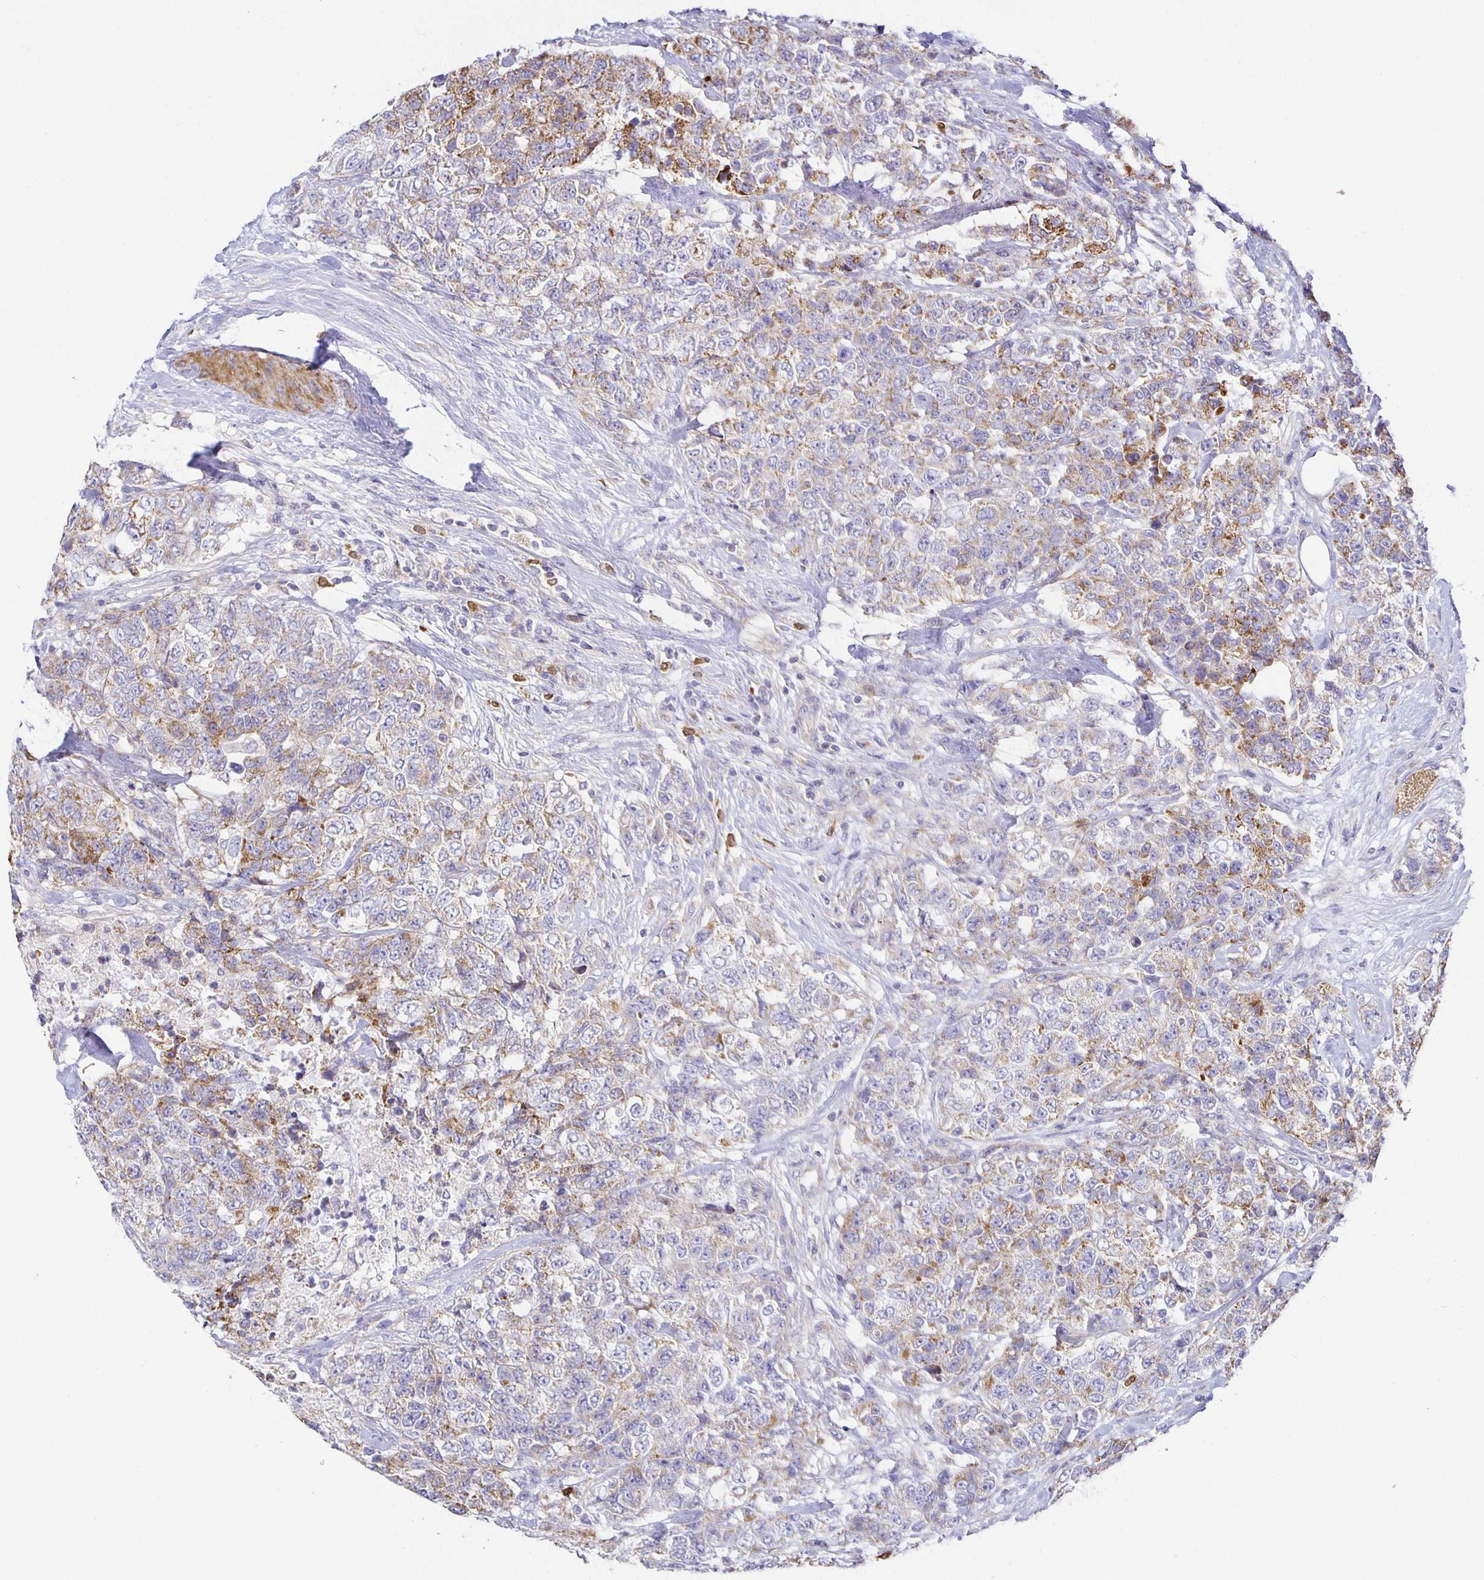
{"staining": {"intensity": "moderate", "quantity": "<25%", "location": "cytoplasmic/membranous"}, "tissue": "urothelial cancer", "cell_type": "Tumor cells", "image_type": "cancer", "snomed": [{"axis": "morphology", "description": "Urothelial carcinoma, High grade"}, {"axis": "topography", "description": "Urinary bladder"}], "caption": "A micrograph showing moderate cytoplasmic/membranous staining in about <25% of tumor cells in urothelial cancer, as visualized by brown immunohistochemical staining.", "gene": "FLRT3", "patient": {"sex": "female", "age": 78}}